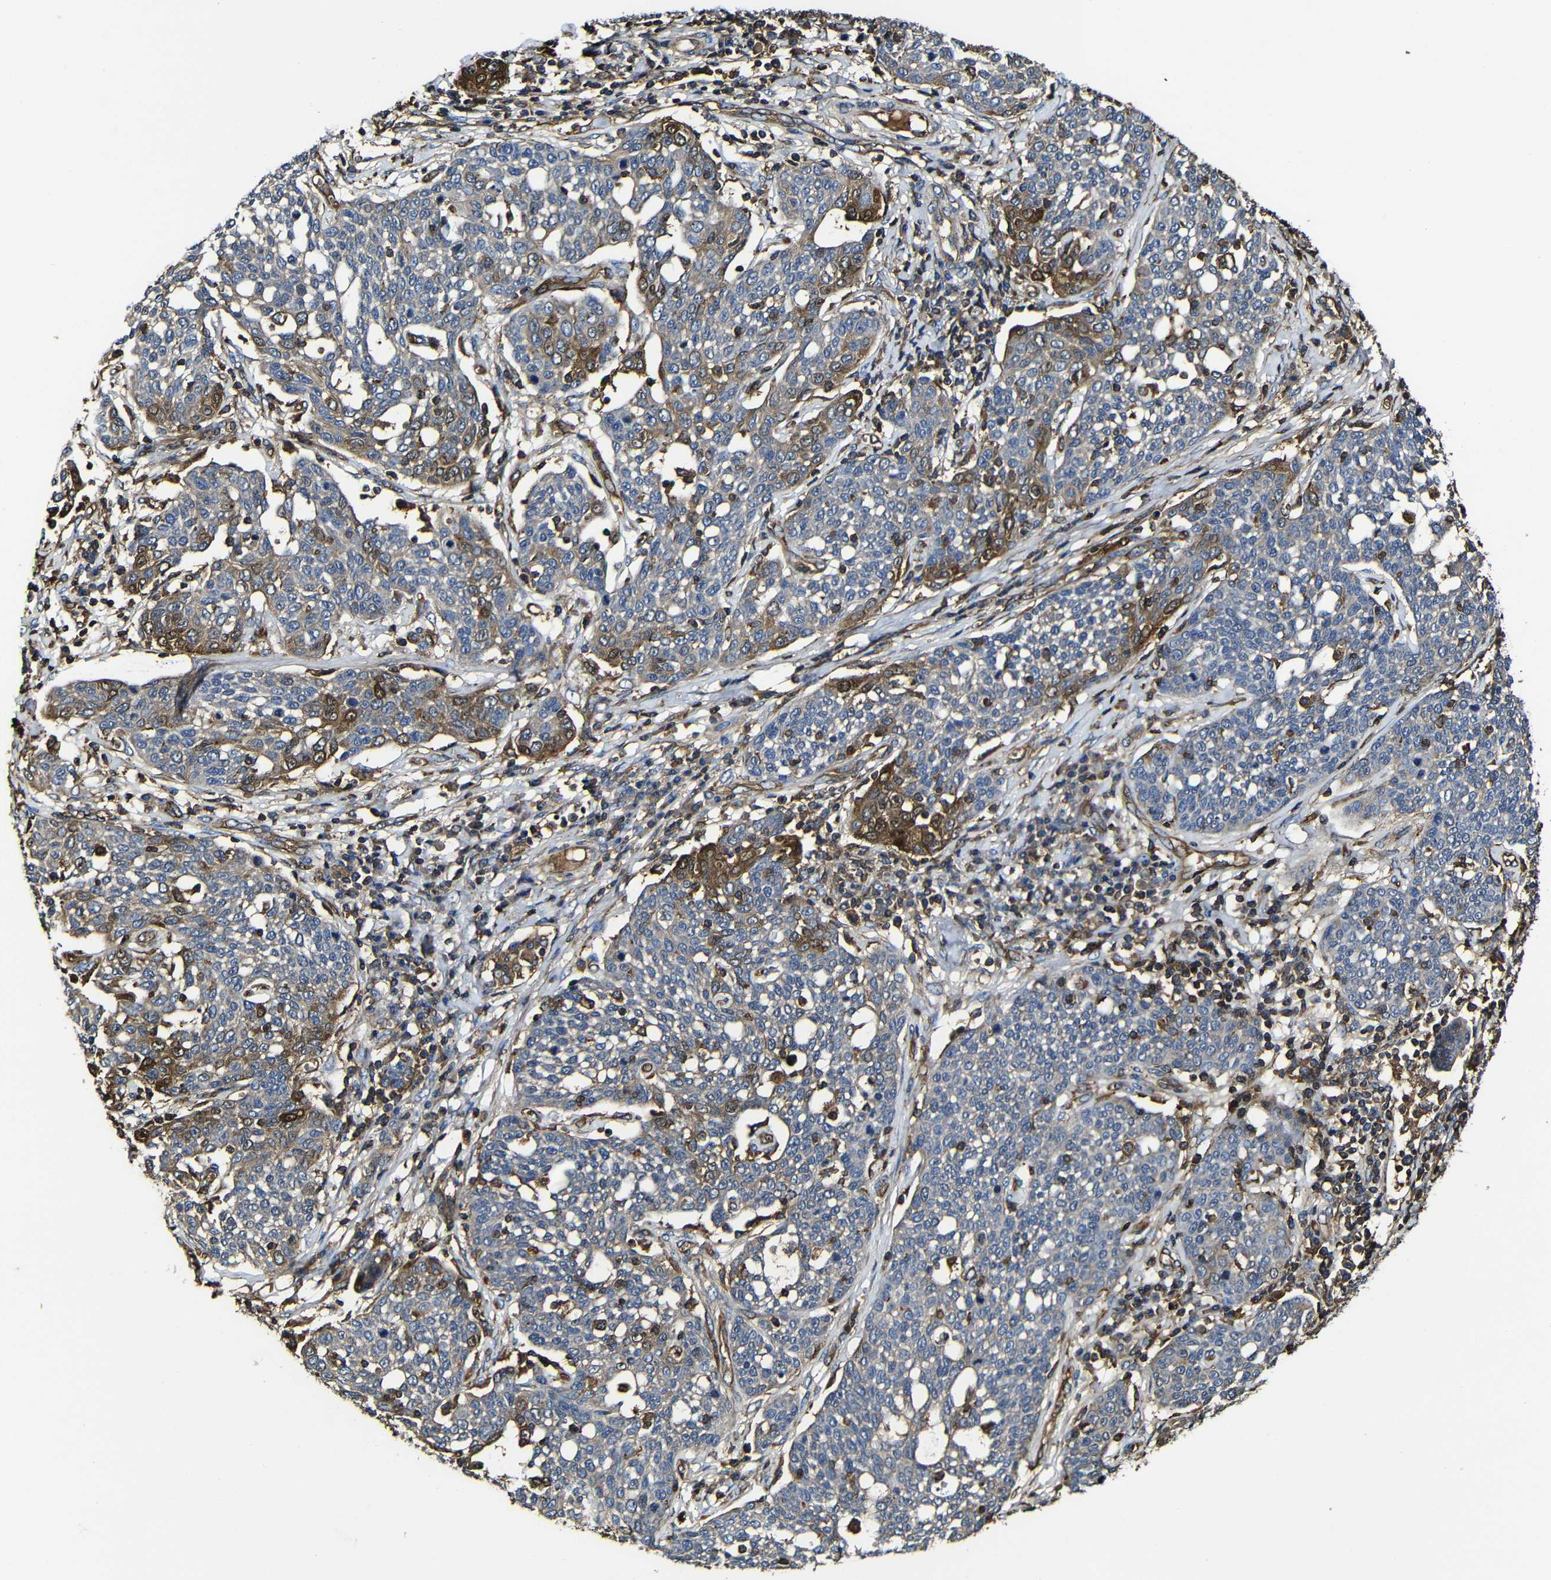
{"staining": {"intensity": "moderate", "quantity": "<25%", "location": "cytoplasmic/membranous"}, "tissue": "cervical cancer", "cell_type": "Tumor cells", "image_type": "cancer", "snomed": [{"axis": "morphology", "description": "Squamous cell carcinoma, NOS"}, {"axis": "topography", "description": "Cervix"}], "caption": "Cervical squamous cell carcinoma stained for a protein shows moderate cytoplasmic/membranous positivity in tumor cells. The staining was performed using DAB (3,3'-diaminobenzidine) to visualize the protein expression in brown, while the nuclei were stained in blue with hematoxylin (Magnification: 20x).", "gene": "MSN", "patient": {"sex": "female", "age": 34}}